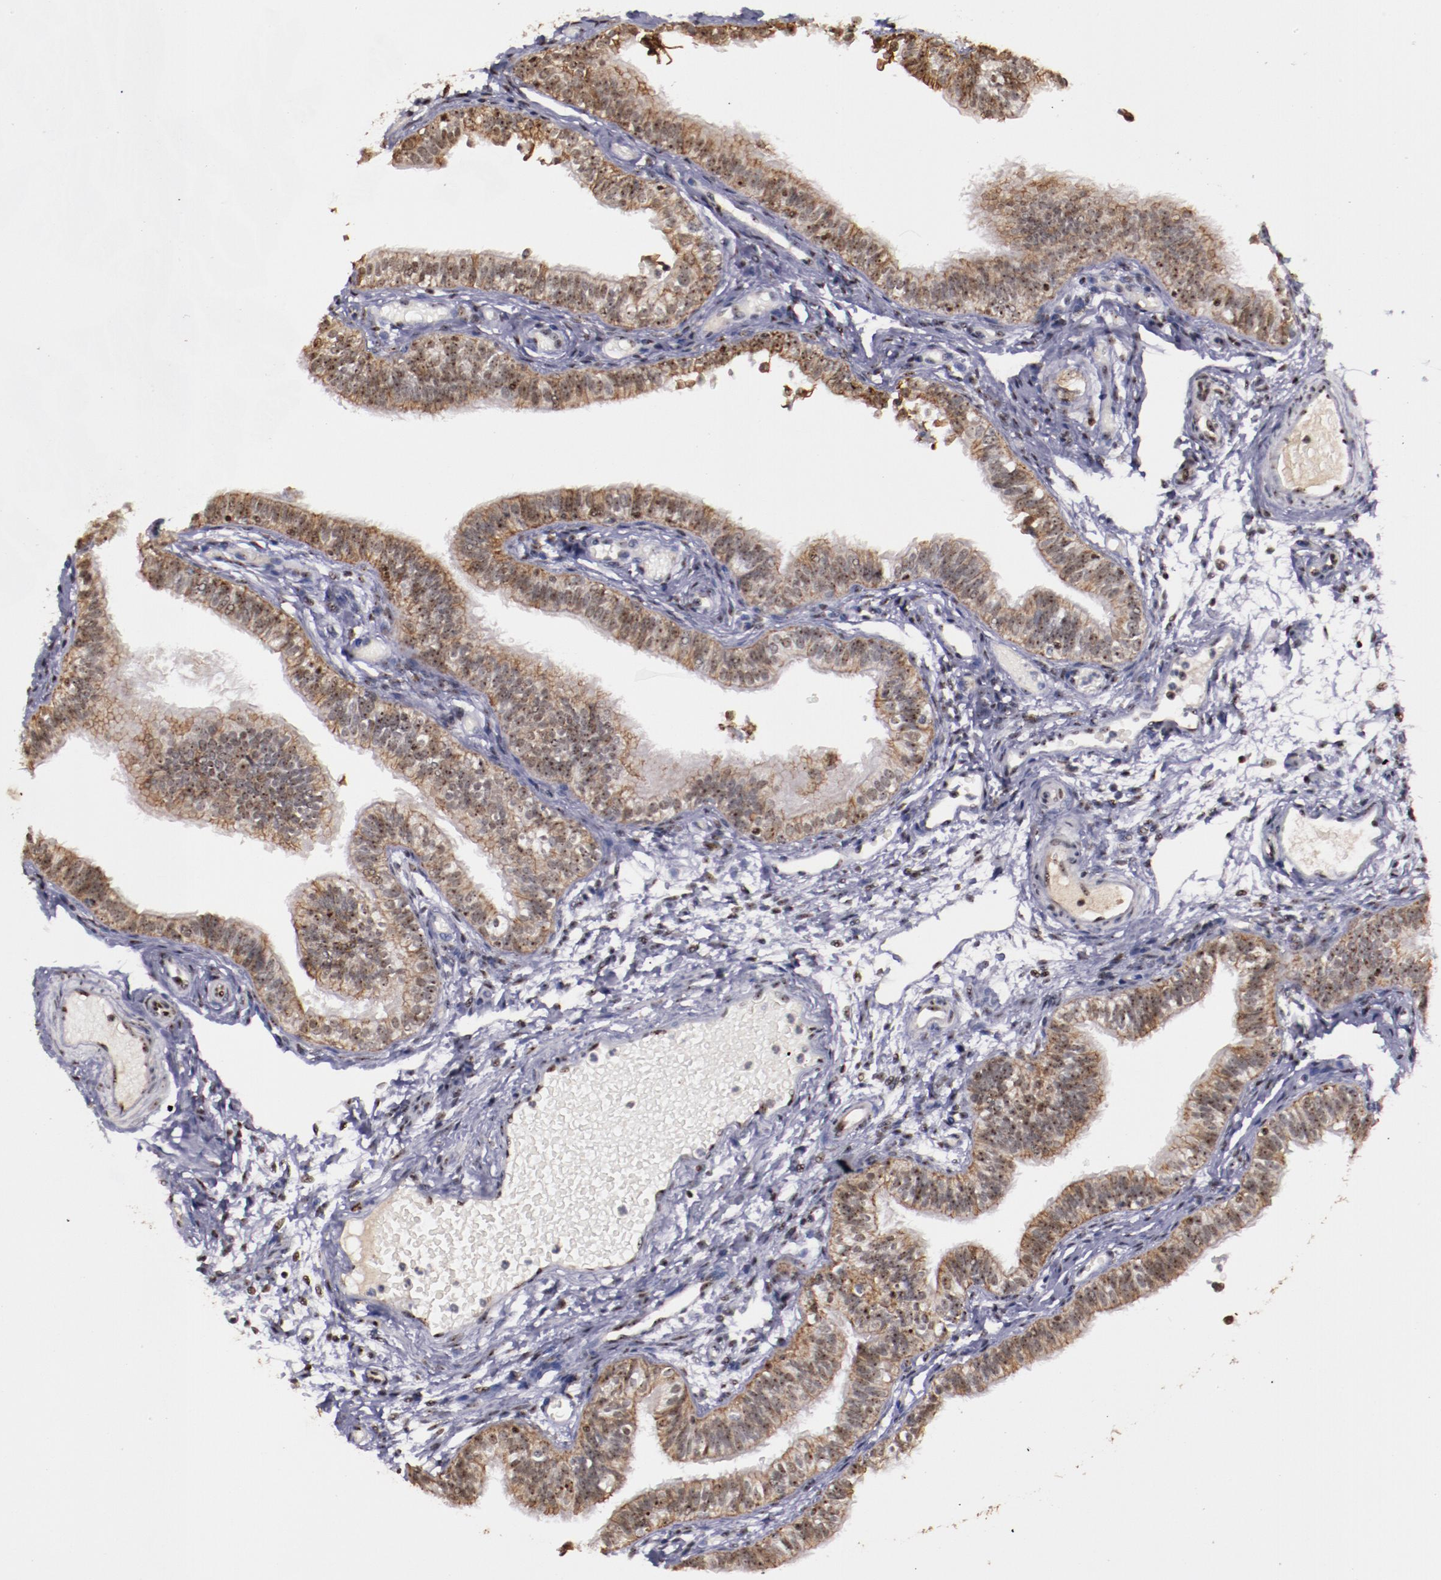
{"staining": {"intensity": "weak", "quantity": "25%-75%", "location": "cytoplasmic/membranous,nuclear"}, "tissue": "fallopian tube", "cell_type": "Glandular cells", "image_type": "normal", "snomed": [{"axis": "morphology", "description": "Normal tissue, NOS"}, {"axis": "morphology", "description": "Dermoid, NOS"}, {"axis": "topography", "description": "Fallopian tube"}], "caption": "High-magnification brightfield microscopy of unremarkable fallopian tube stained with DAB (3,3'-diaminobenzidine) (brown) and counterstained with hematoxylin (blue). glandular cells exhibit weak cytoplasmic/membranous,nuclear staining is seen in about25%-75% of cells. (IHC, brightfield microscopy, high magnification).", "gene": "DDX24", "patient": {"sex": "female", "age": 33}}